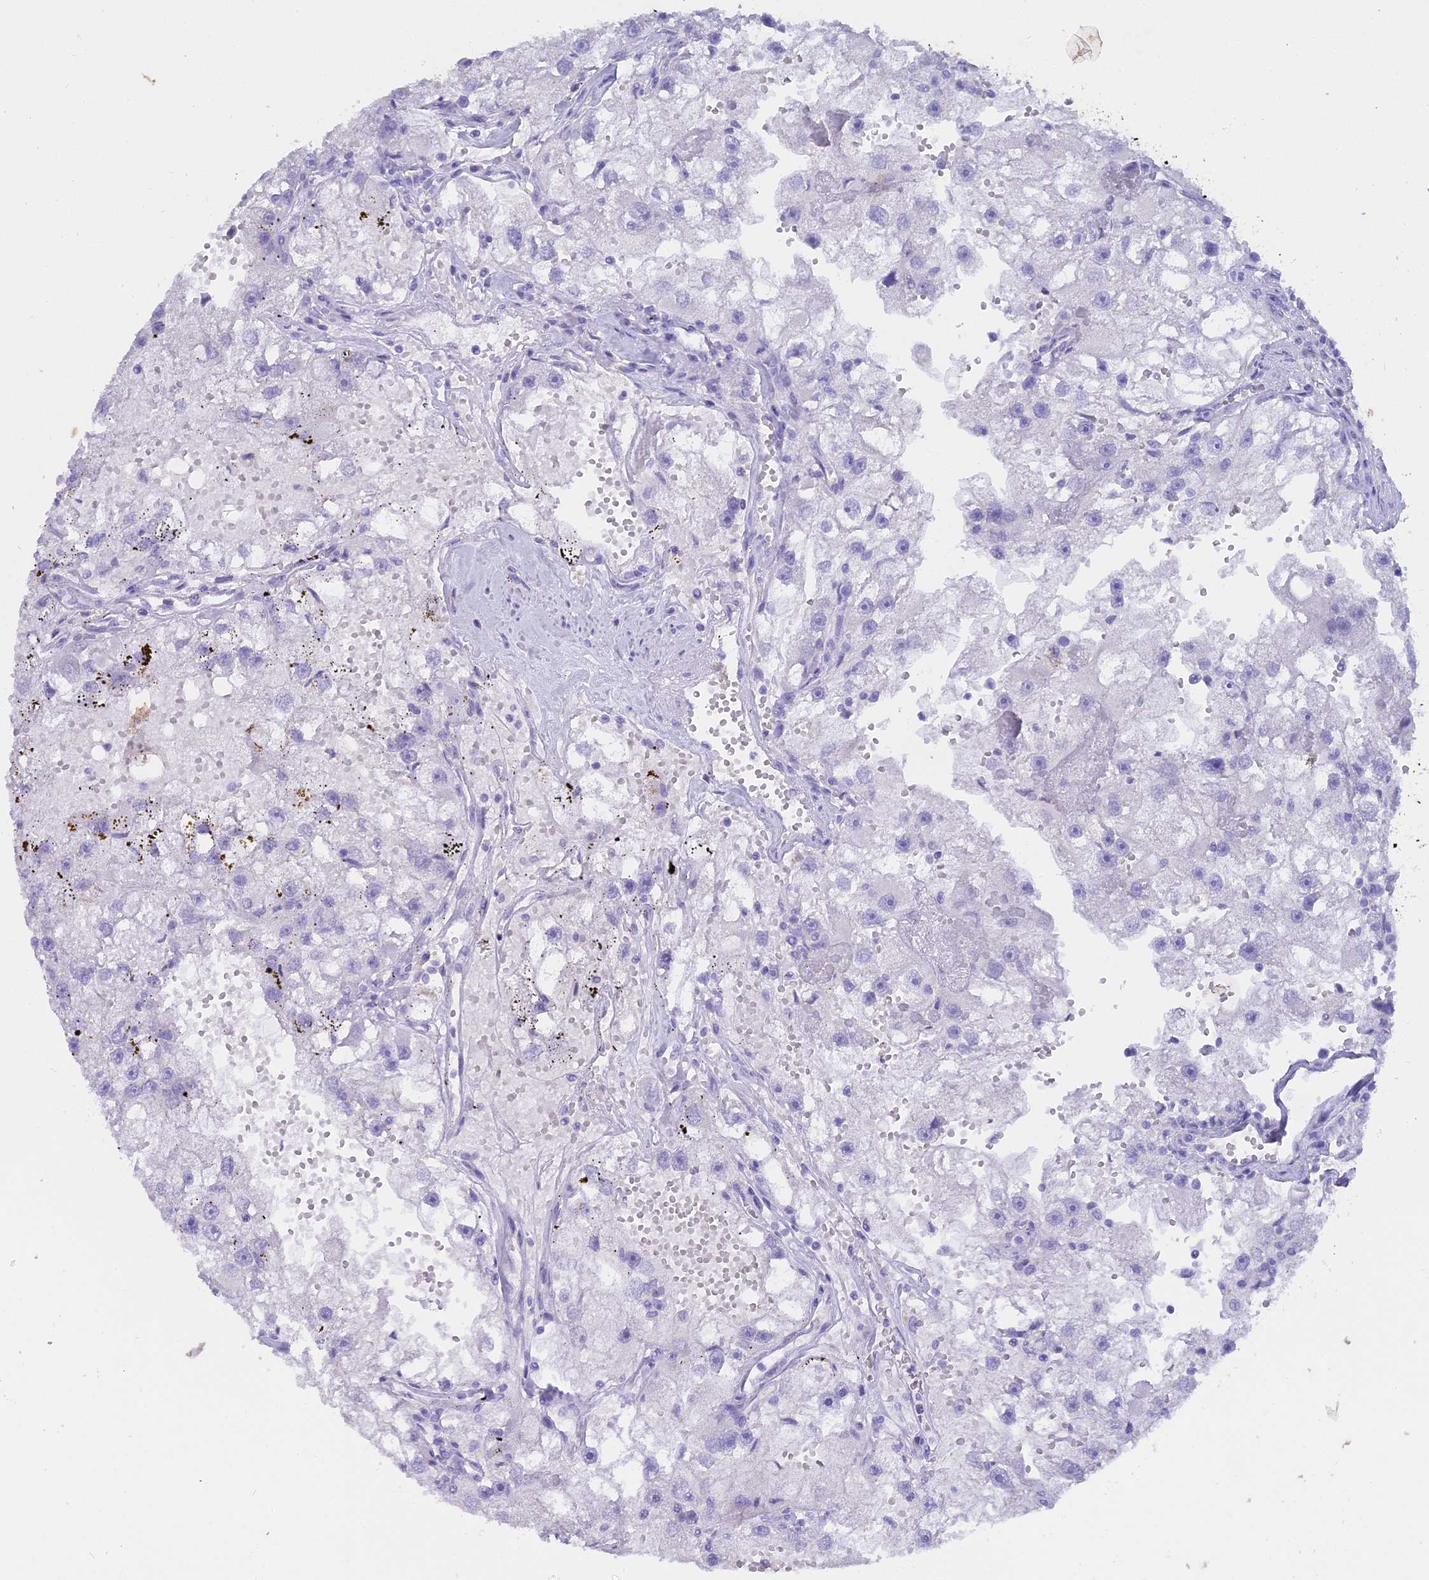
{"staining": {"intensity": "negative", "quantity": "none", "location": "none"}, "tissue": "renal cancer", "cell_type": "Tumor cells", "image_type": "cancer", "snomed": [{"axis": "morphology", "description": "Adenocarcinoma, NOS"}, {"axis": "topography", "description": "Kidney"}], "caption": "An immunohistochemistry photomicrograph of renal cancer (adenocarcinoma) is shown. There is no staining in tumor cells of renal cancer (adenocarcinoma).", "gene": "S100A7", "patient": {"sex": "male", "age": 63}}